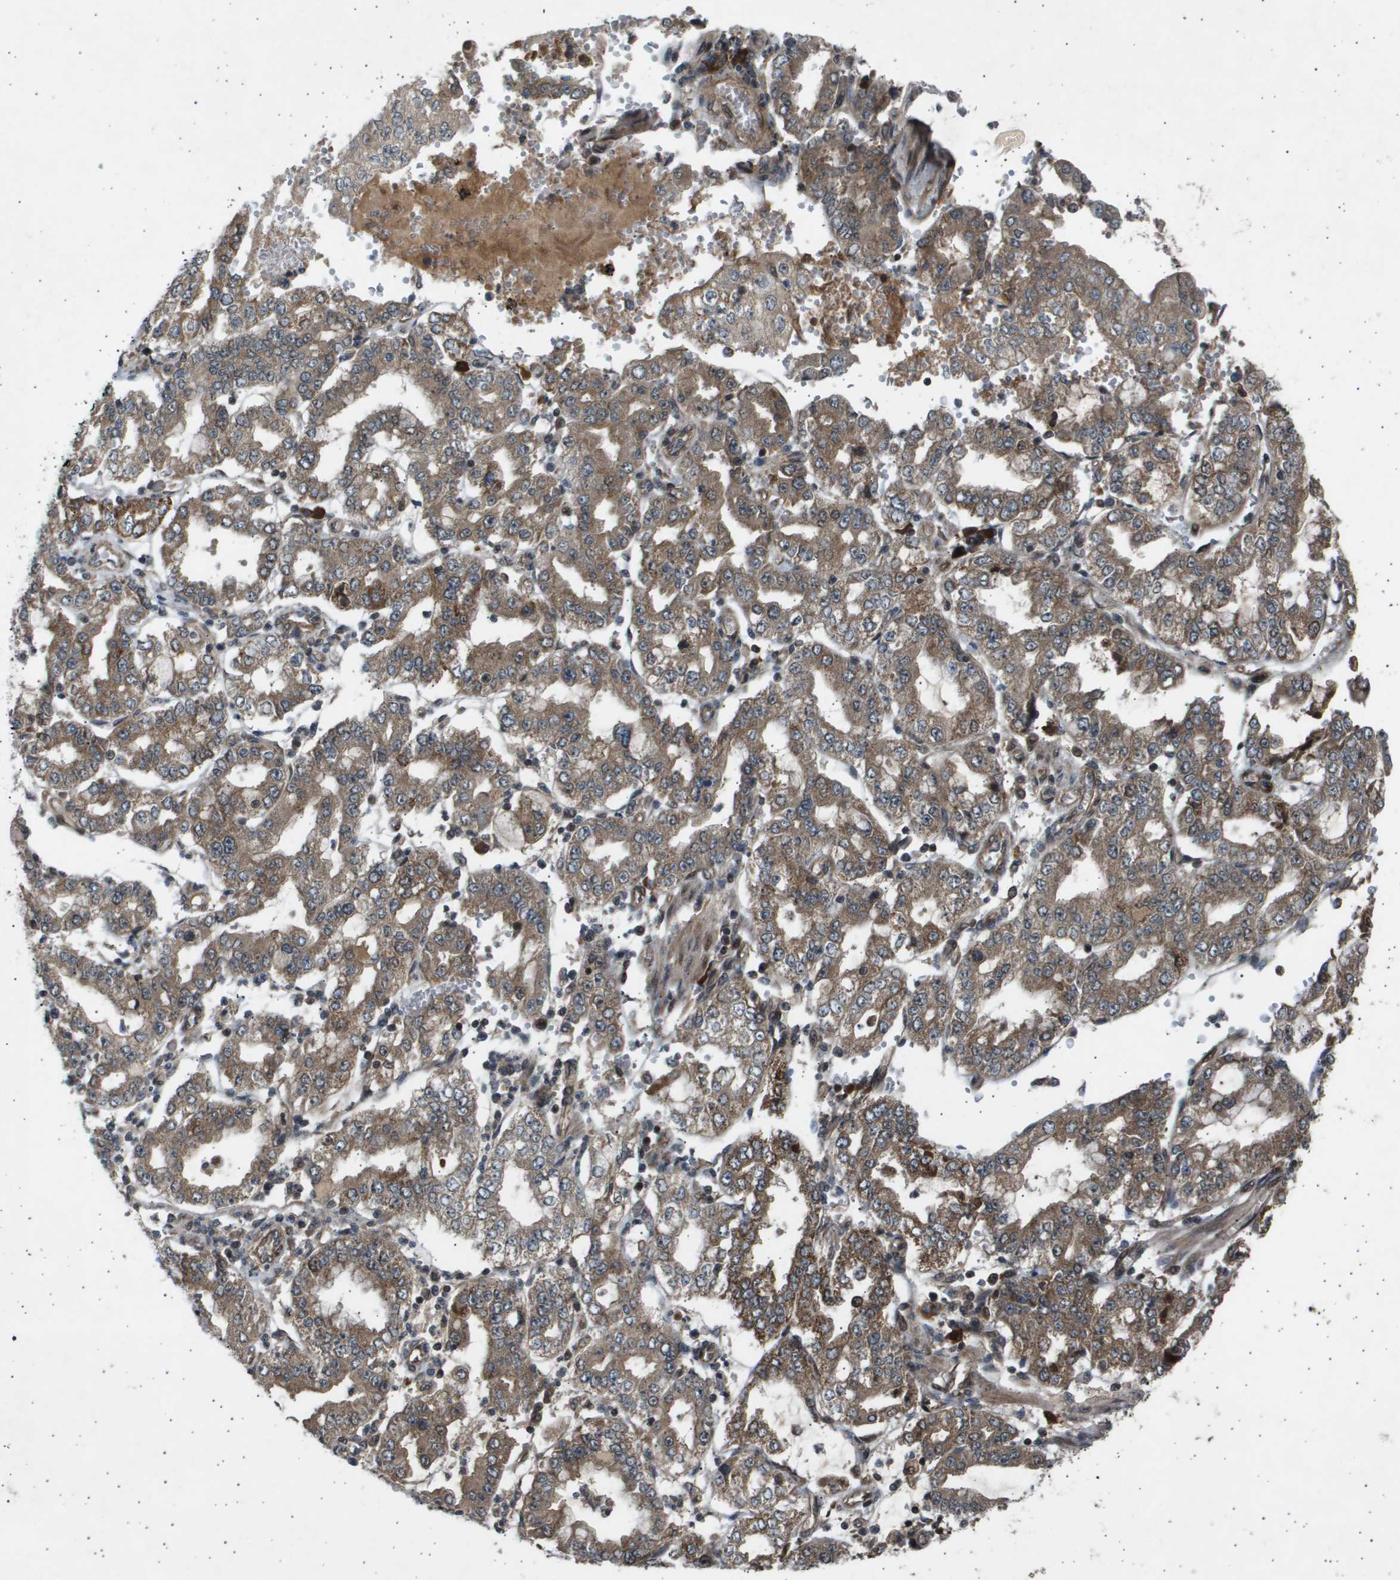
{"staining": {"intensity": "moderate", "quantity": ">75%", "location": "cytoplasmic/membranous"}, "tissue": "stomach cancer", "cell_type": "Tumor cells", "image_type": "cancer", "snomed": [{"axis": "morphology", "description": "Adenocarcinoma, NOS"}, {"axis": "topography", "description": "Stomach"}], "caption": "Tumor cells reveal medium levels of moderate cytoplasmic/membranous staining in about >75% of cells in human stomach cancer.", "gene": "TNRC6A", "patient": {"sex": "male", "age": 76}}